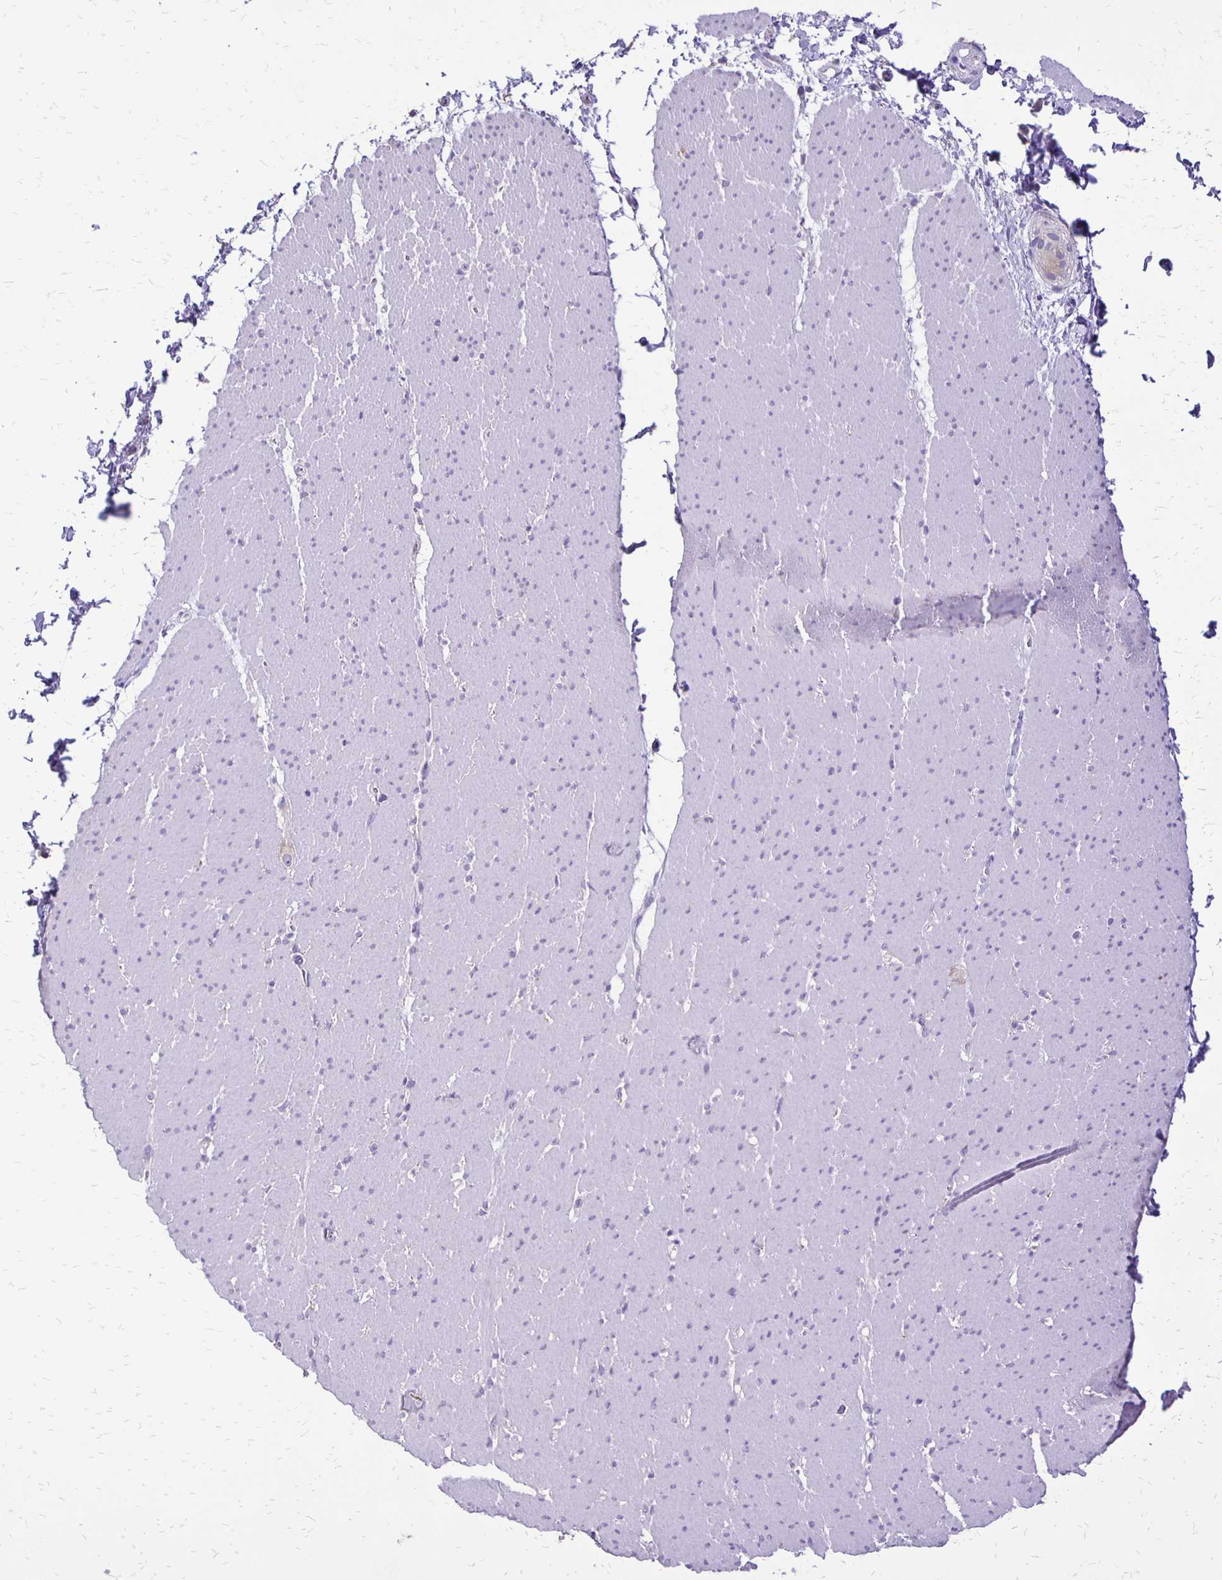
{"staining": {"intensity": "negative", "quantity": "none", "location": "none"}, "tissue": "smooth muscle", "cell_type": "Smooth muscle cells", "image_type": "normal", "snomed": [{"axis": "morphology", "description": "Normal tissue, NOS"}, {"axis": "topography", "description": "Smooth muscle"}, {"axis": "topography", "description": "Rectum"}], "caption": "This micrograph is of benign smooth muscle stained with immunohistochemistry to label a protein in brown with the nuclei are counter-stained blue. There is no staining in smooth muscle cells.", "gene": "ANKRD45", "patient": {"sex": "male", "age": 53}}